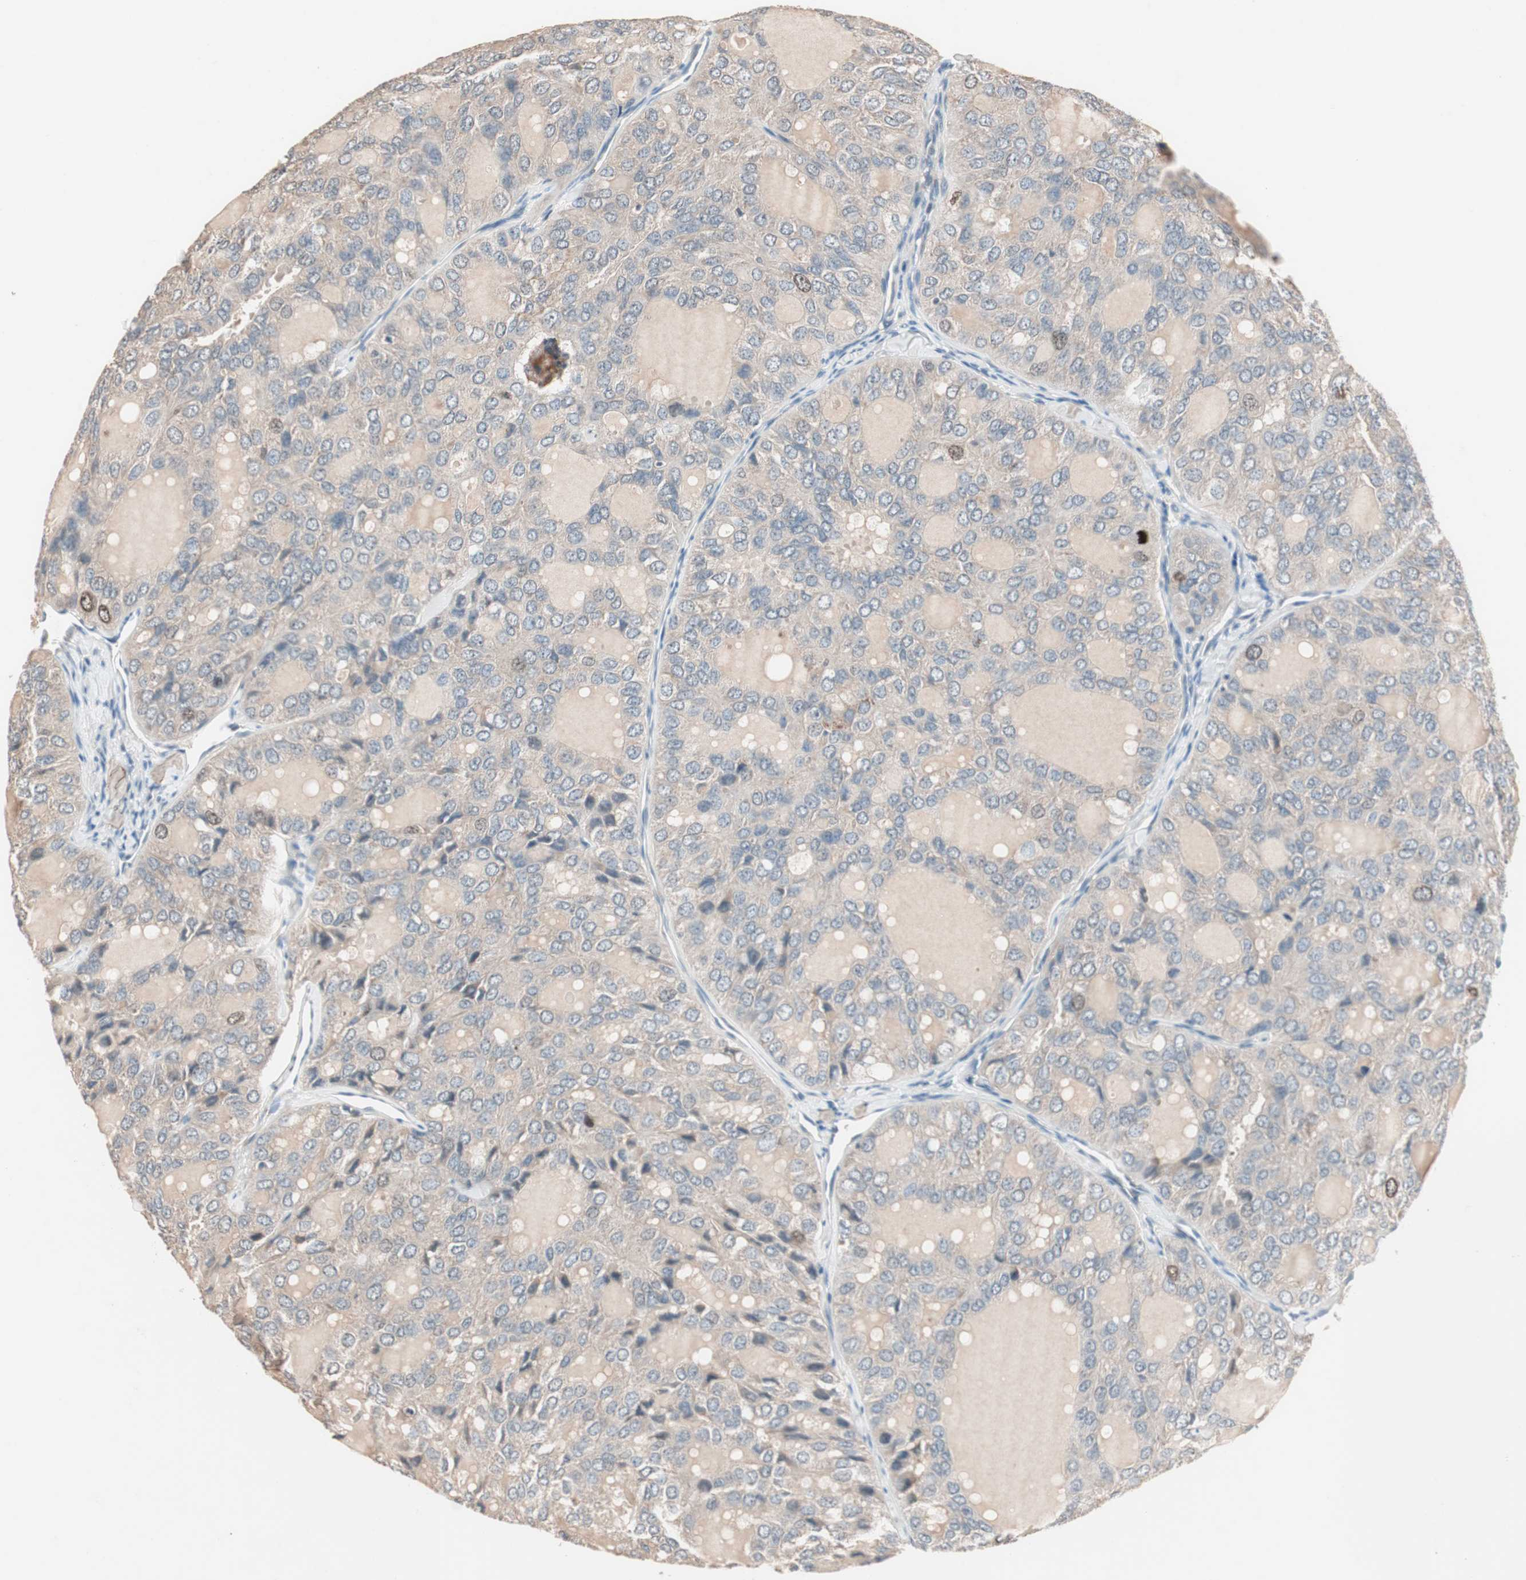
{"staining": {"intensity": "weak", "quantity": ">75%", "location": "cytoplasmic/membranous"}, "tissue": "thyroid cancer", "cell_type": "Tumor cells", "image_type": "cancer", "snomed": [{"axis": "morphology", "description": "Follicular adenoma carcinoma, NOS"}, {"axis": "topography", "description": "Thyroid gland"}], "caption": "The immunohistochemical stain labels weak cytoplasmic/membranous positivity in tumor cells of thyroid cancer tissue. (brown staining indicates protein expression, while blue staining denotes nuclei).", "gene": "NFRKB", "patient": {"sex": "male", "age": 75}}